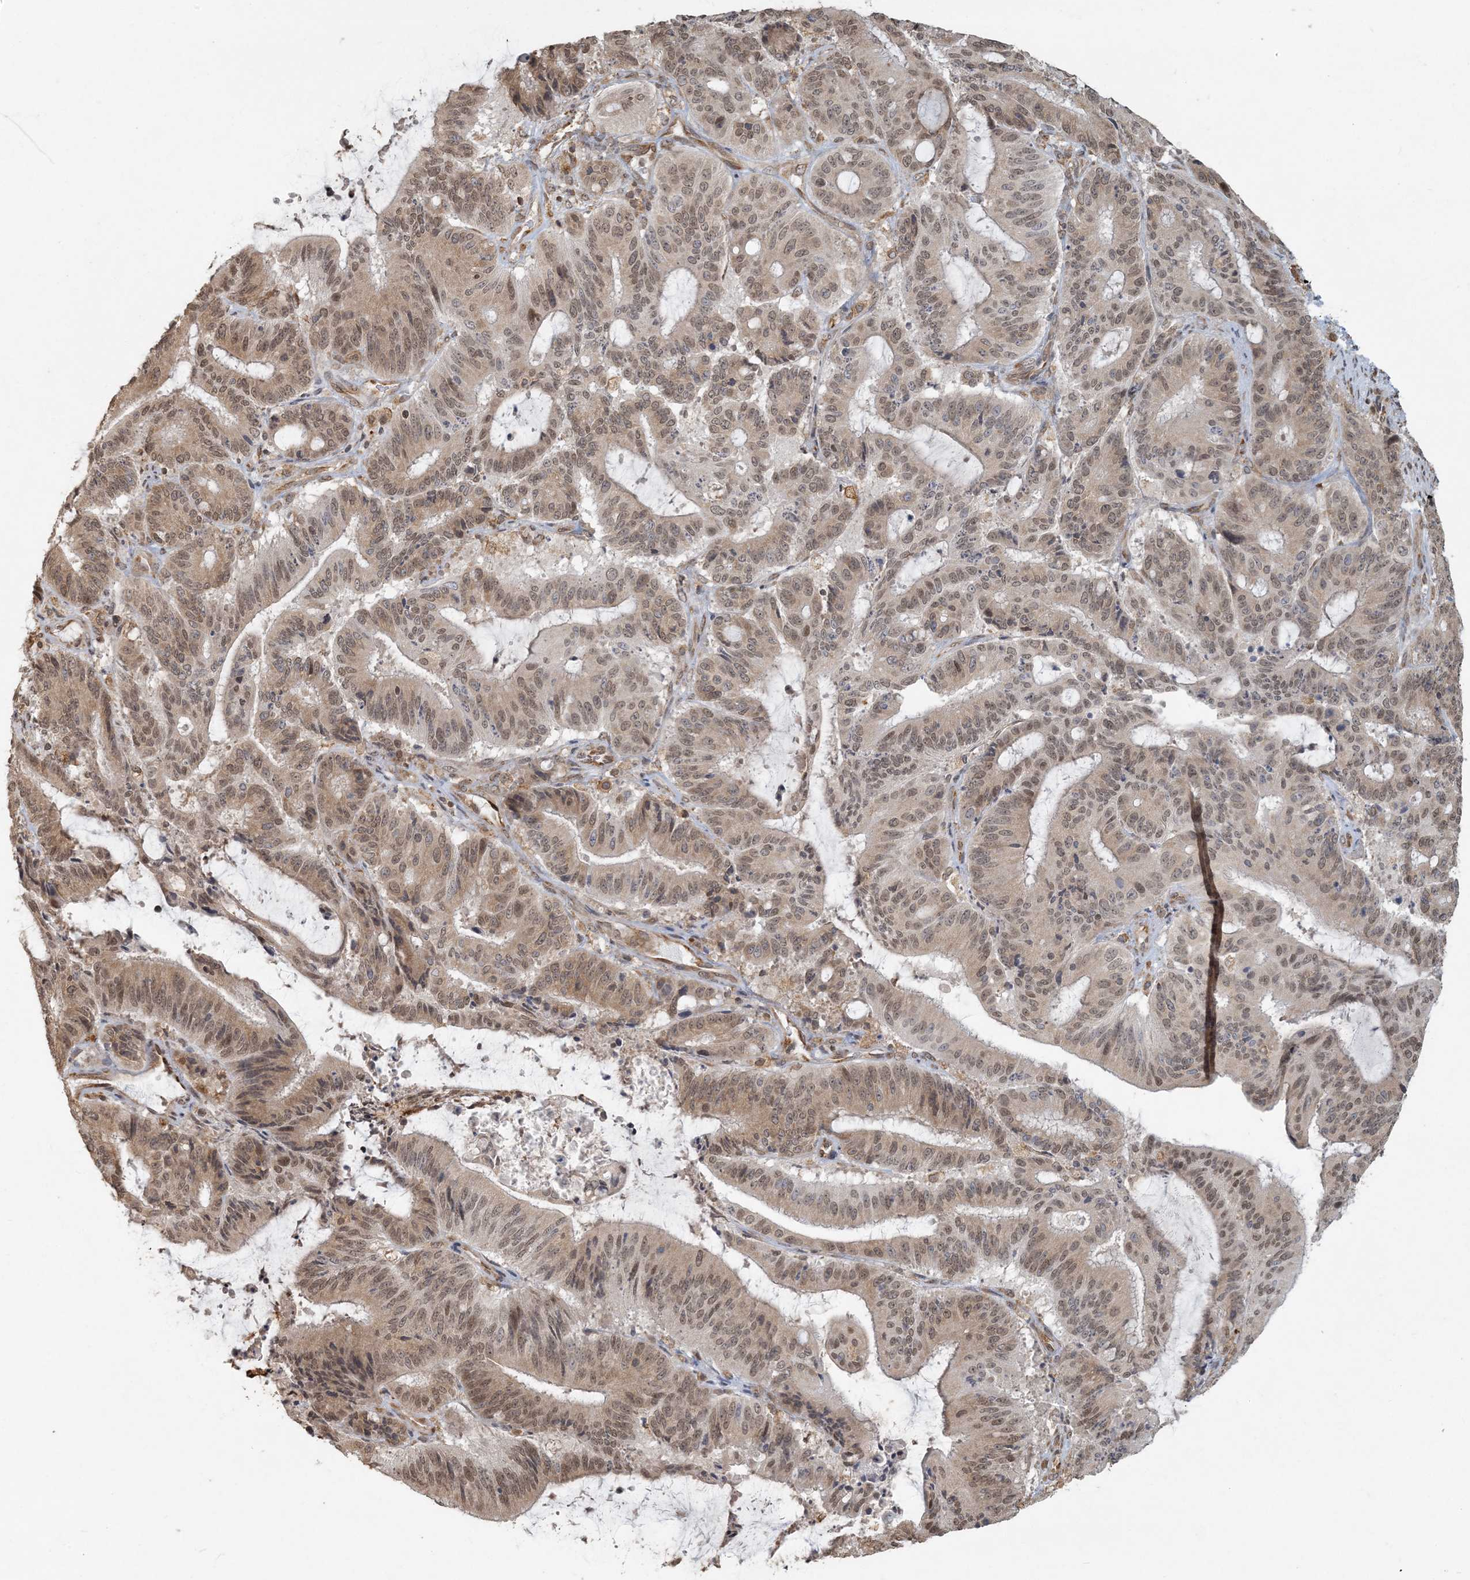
{"staining": {"intensity": "moderate", "quantity": ">75%", "location": "cytoplasmic/membranous,nuclear"}, "tissue": "liver cancer", "cell_type": "Tumor cells", "image_type": "cancer", "snomed": [{"axis": "morphology", "description": "Normal tissue, NOS"}, {"axis": "morphology", "description": "Cholangiocarcinoma"}, {"axis": "topography", "description": "Liver"}, {"axis": "topography", "description": "Peripheral nerve tissue"}], "caption": "DAB immunohistochemical staining of human liver cholangiocarcinoma exhibits moderate cytoplasmic/membranous and nuclear protein positivity in approximately >75% of tumor cells. The staining is performed using DAB brown chromogen to label protein expression. The nuclei are counter-stained blue using hematoxylin.", "gene": "AK9", "patient": {"sex": "female", "age": 73}}